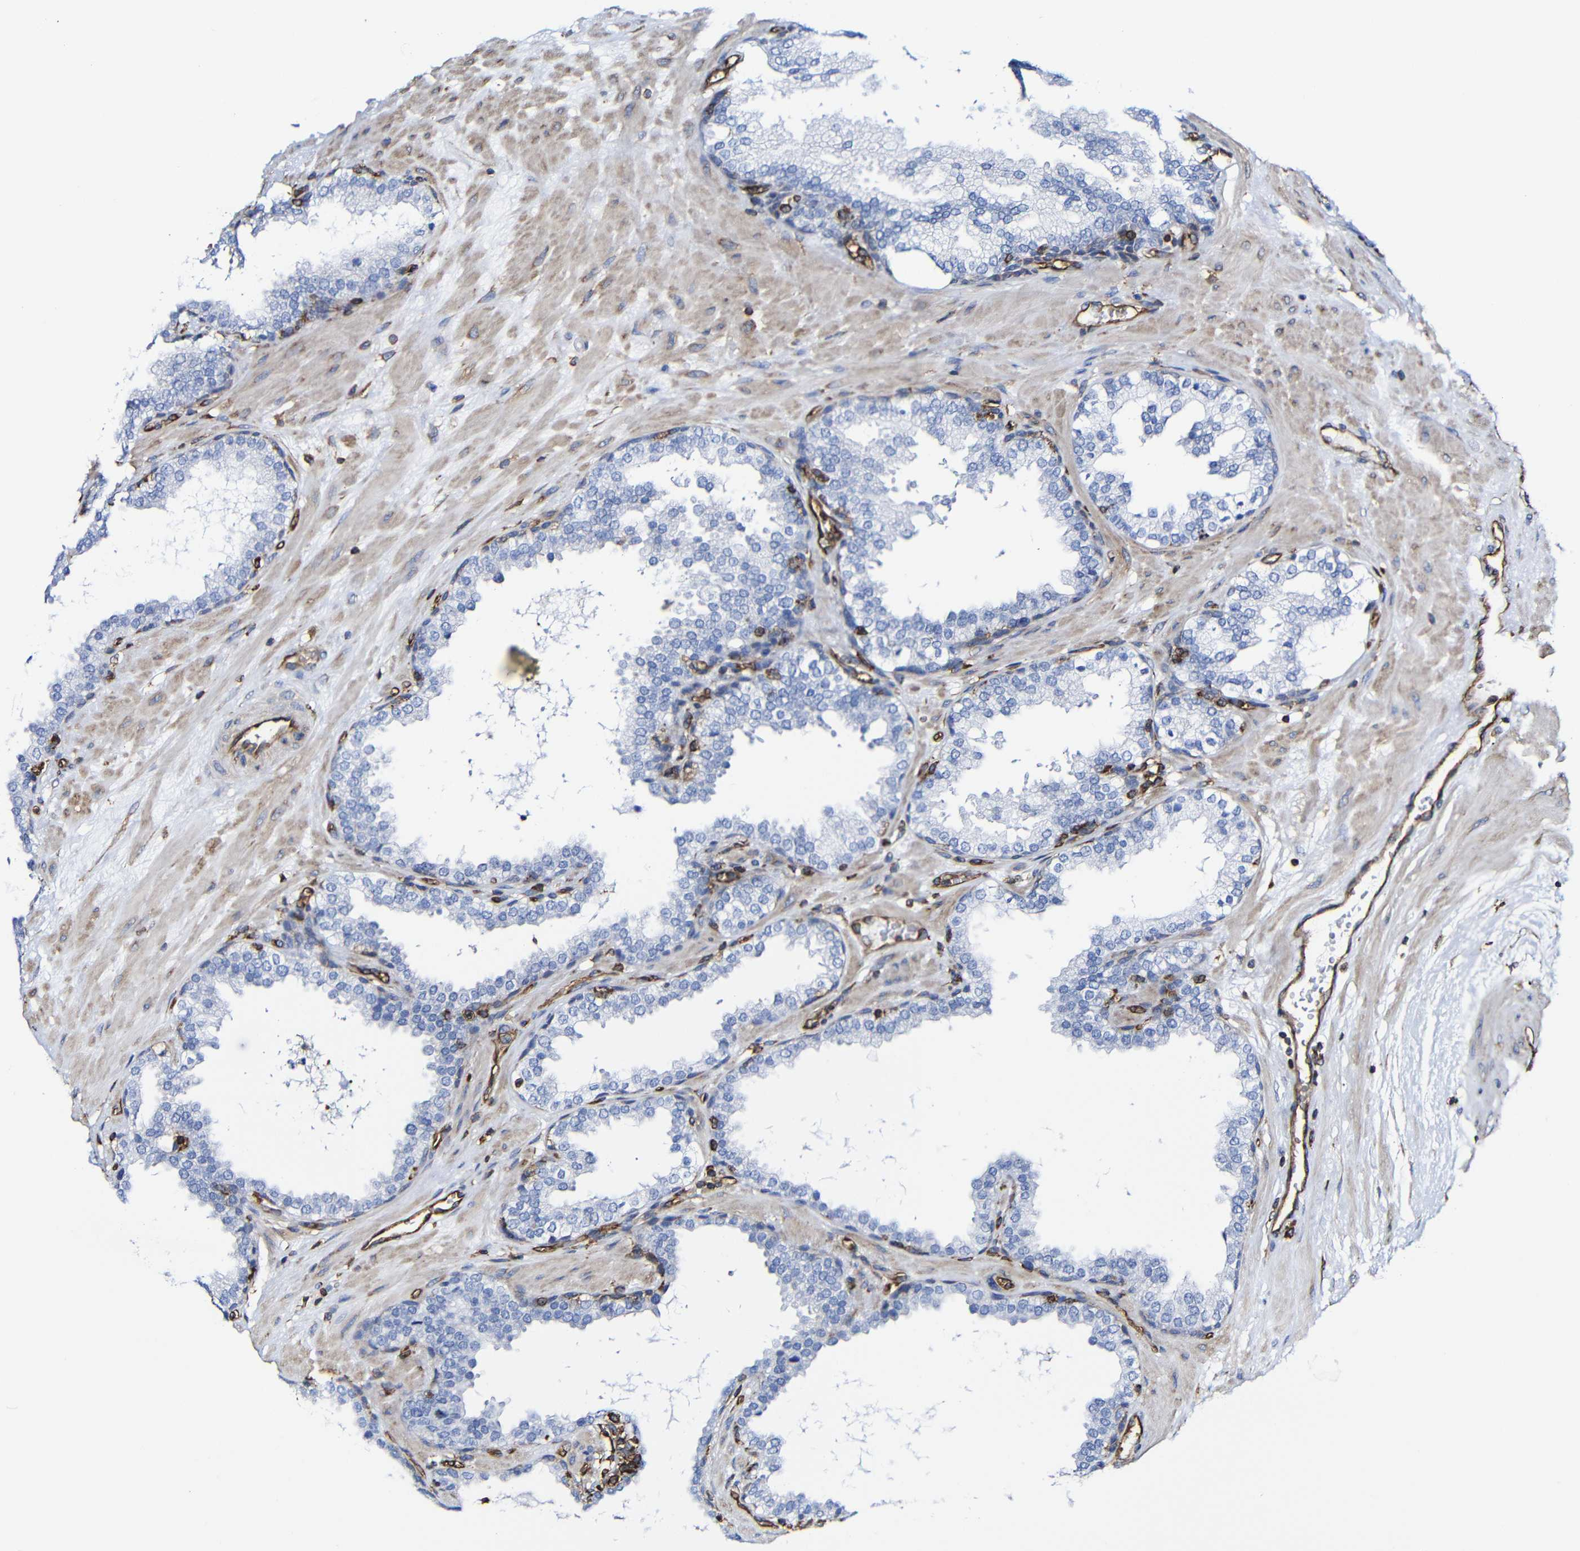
{"staining": {"intensity": "negative", "quantity": "none", "location": "none"}, "tissue": "prostate", "cell_type": "Glandular cells", "image_type": "normal", "snomed": [{"axis": "morphology", "description": "Normal tissue, NOS"}, {"axis": "topography", "description": "Prostate"}], "caption": "A photomicrograph of prostate stained for a protein reveals no brown staining in glandular cells. (DAB immunohistochemistry, high magnification).", "gene": "MSN", "patient": {"sex": "male", "age": 51}}